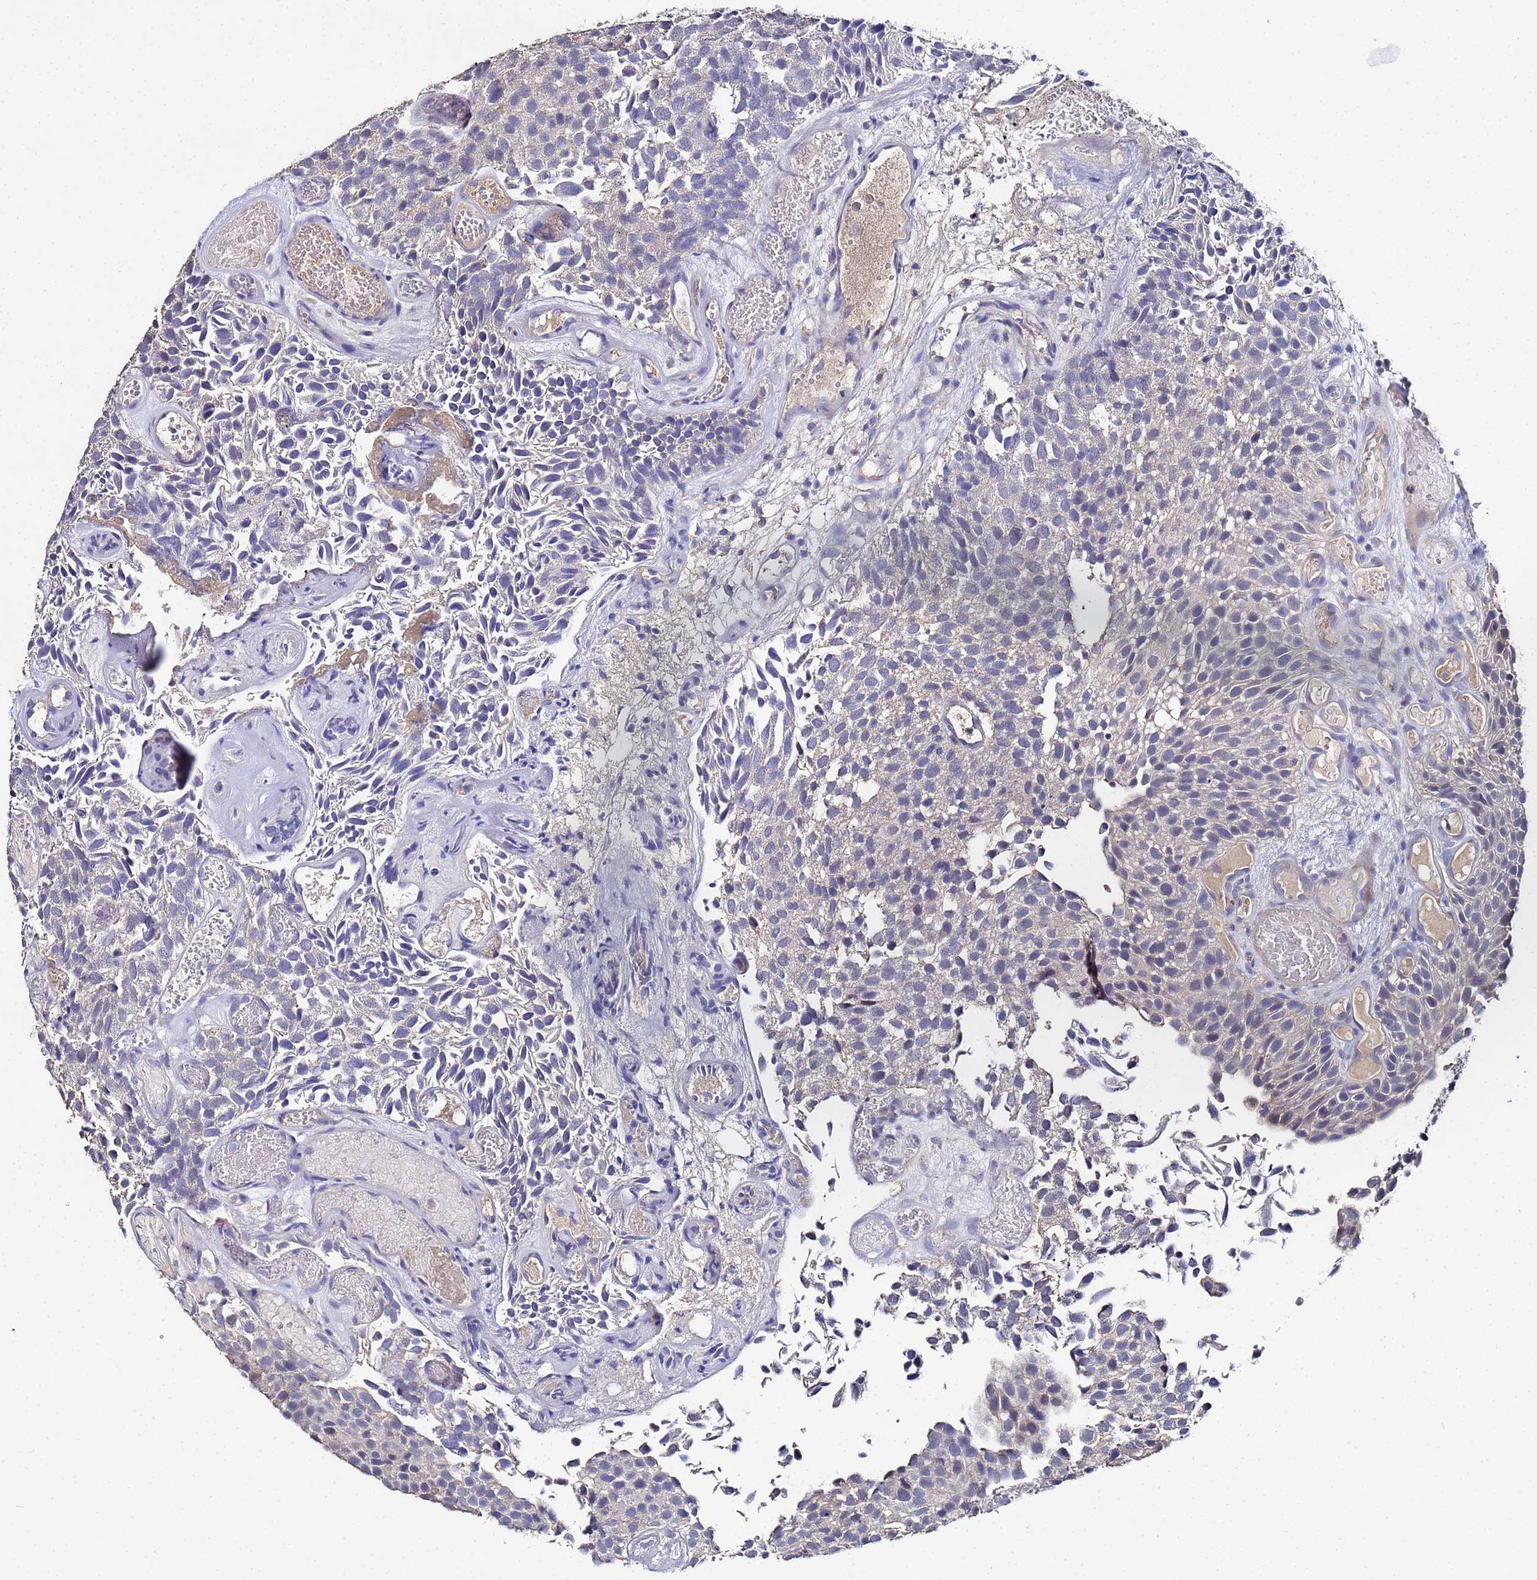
{"staining": {"intensity": "negative", "quantity": "none", "location": "none"}, "tissue": "urothelial cancer", "cell_type": "Tumor cells", "image_type": "cancer", "snomed": [{"axis": "morphology", "description": "Urothelial carcinoma, Low grade"}, {"axis": "topography", "description": "Urinary bladder"}], "caption": "Urothelial carcinoma (low-grade) was stained to show a protein in brown. There is no significant staining in tumor cells. (Stains: DAB immunohistochemistry with hematoxylin counter stain, Microscopy: brightfield microscopy at high magnification).", "gene": "TCP10L", "patient": {"sex": "male", "age": 89}}